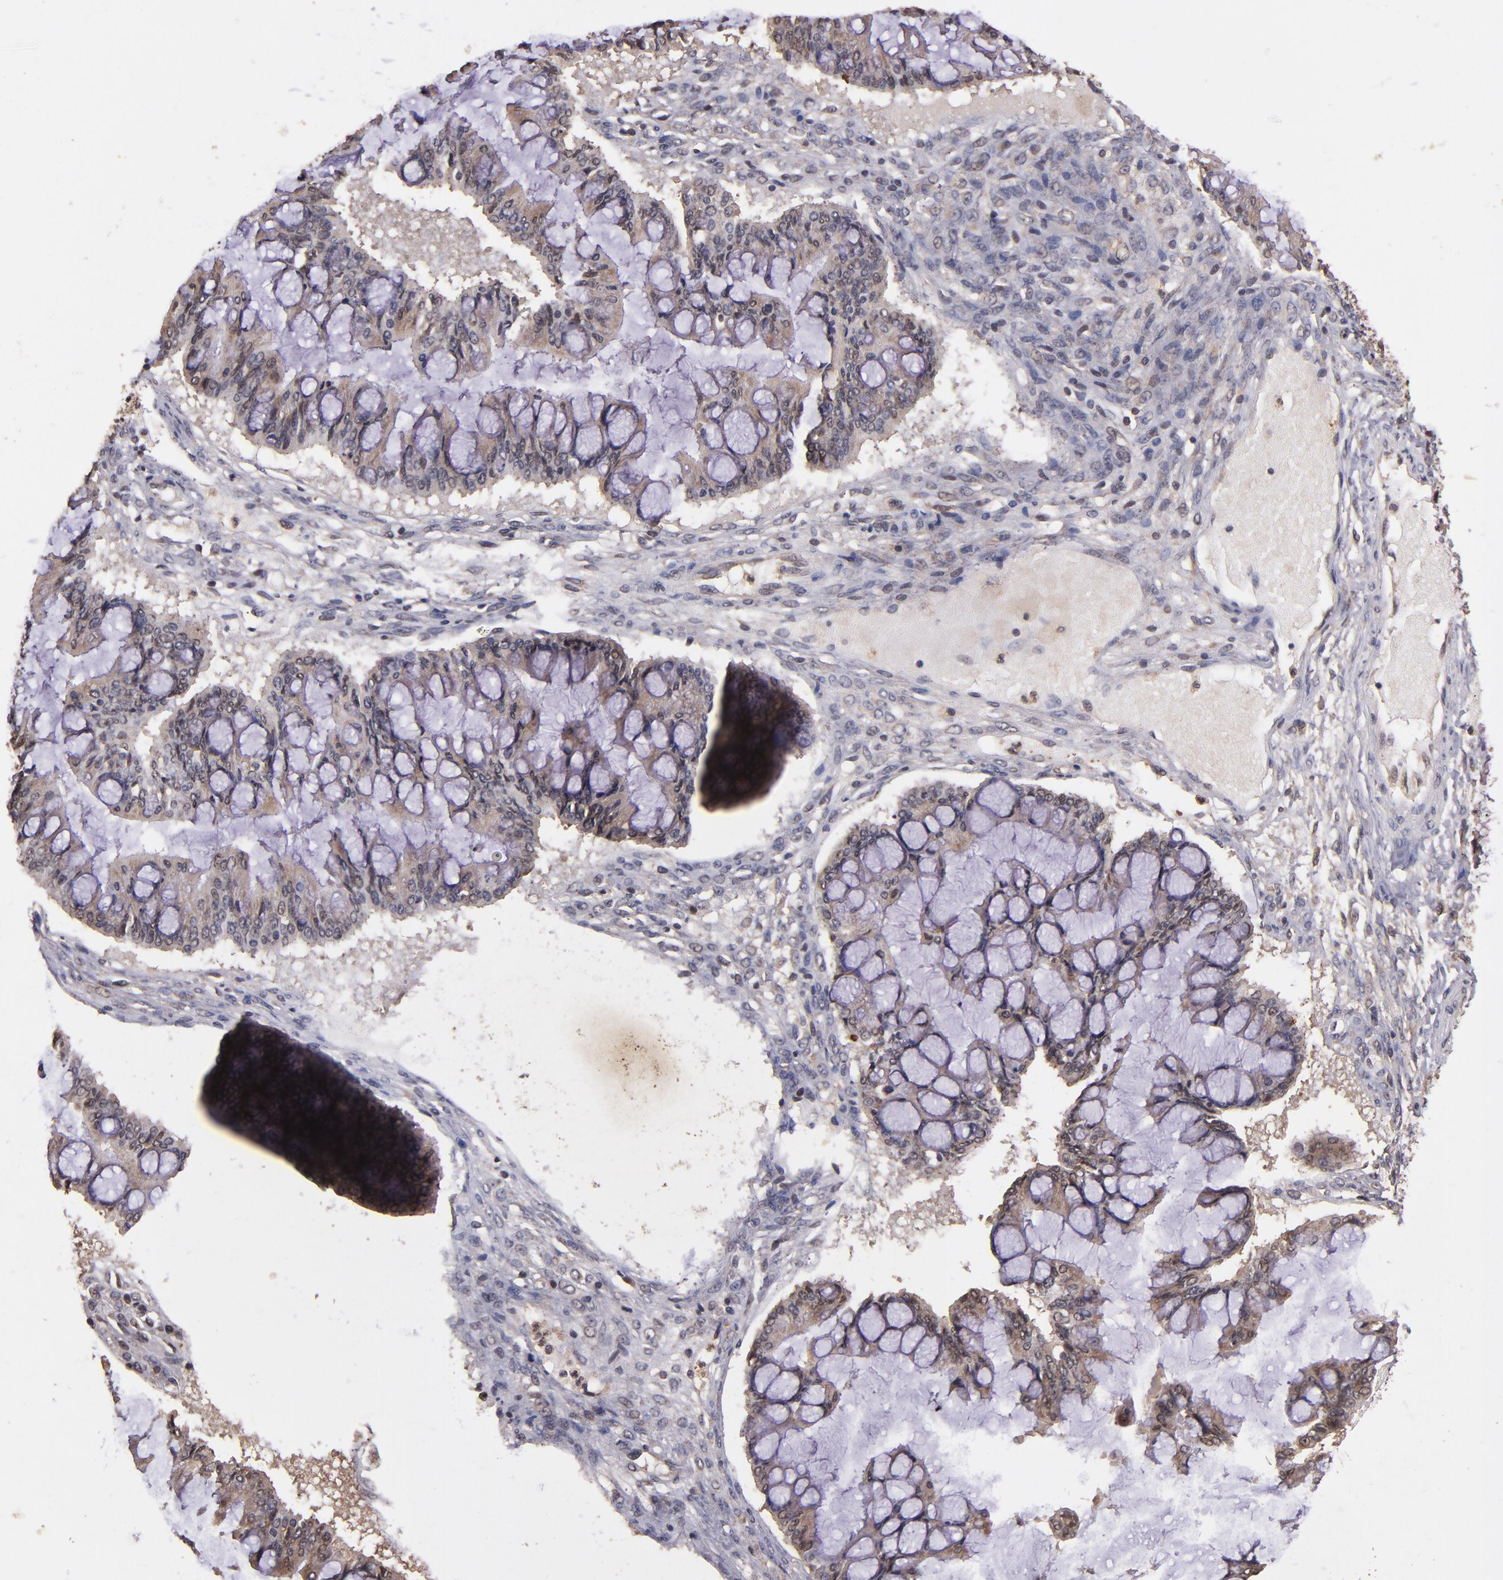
{"staining": {"intensity": "weak", "quantity": ">75%", "location": "cytoplasmic/membranous"}, "tissue": "ovarian cancer", "cell_type": "Tumor cells", "image_type": "cancer", "snomed": [{"axis": "morphology", "description": "Cystadenocarcinoma, mucinous, NOS"}, {"axis": "topography", "description": "Ovary"}], "caption": "IHC histopathology image of ovarian cancer (mucinous cystadenocarcinoma) stained for a protein (brown), which demonstrates low levels of weak cytoplasmic/membranous positivity in about >75% of tumor cells.", "gene": "RIOK3", "patient": {"sex": "female", "age": 73}}